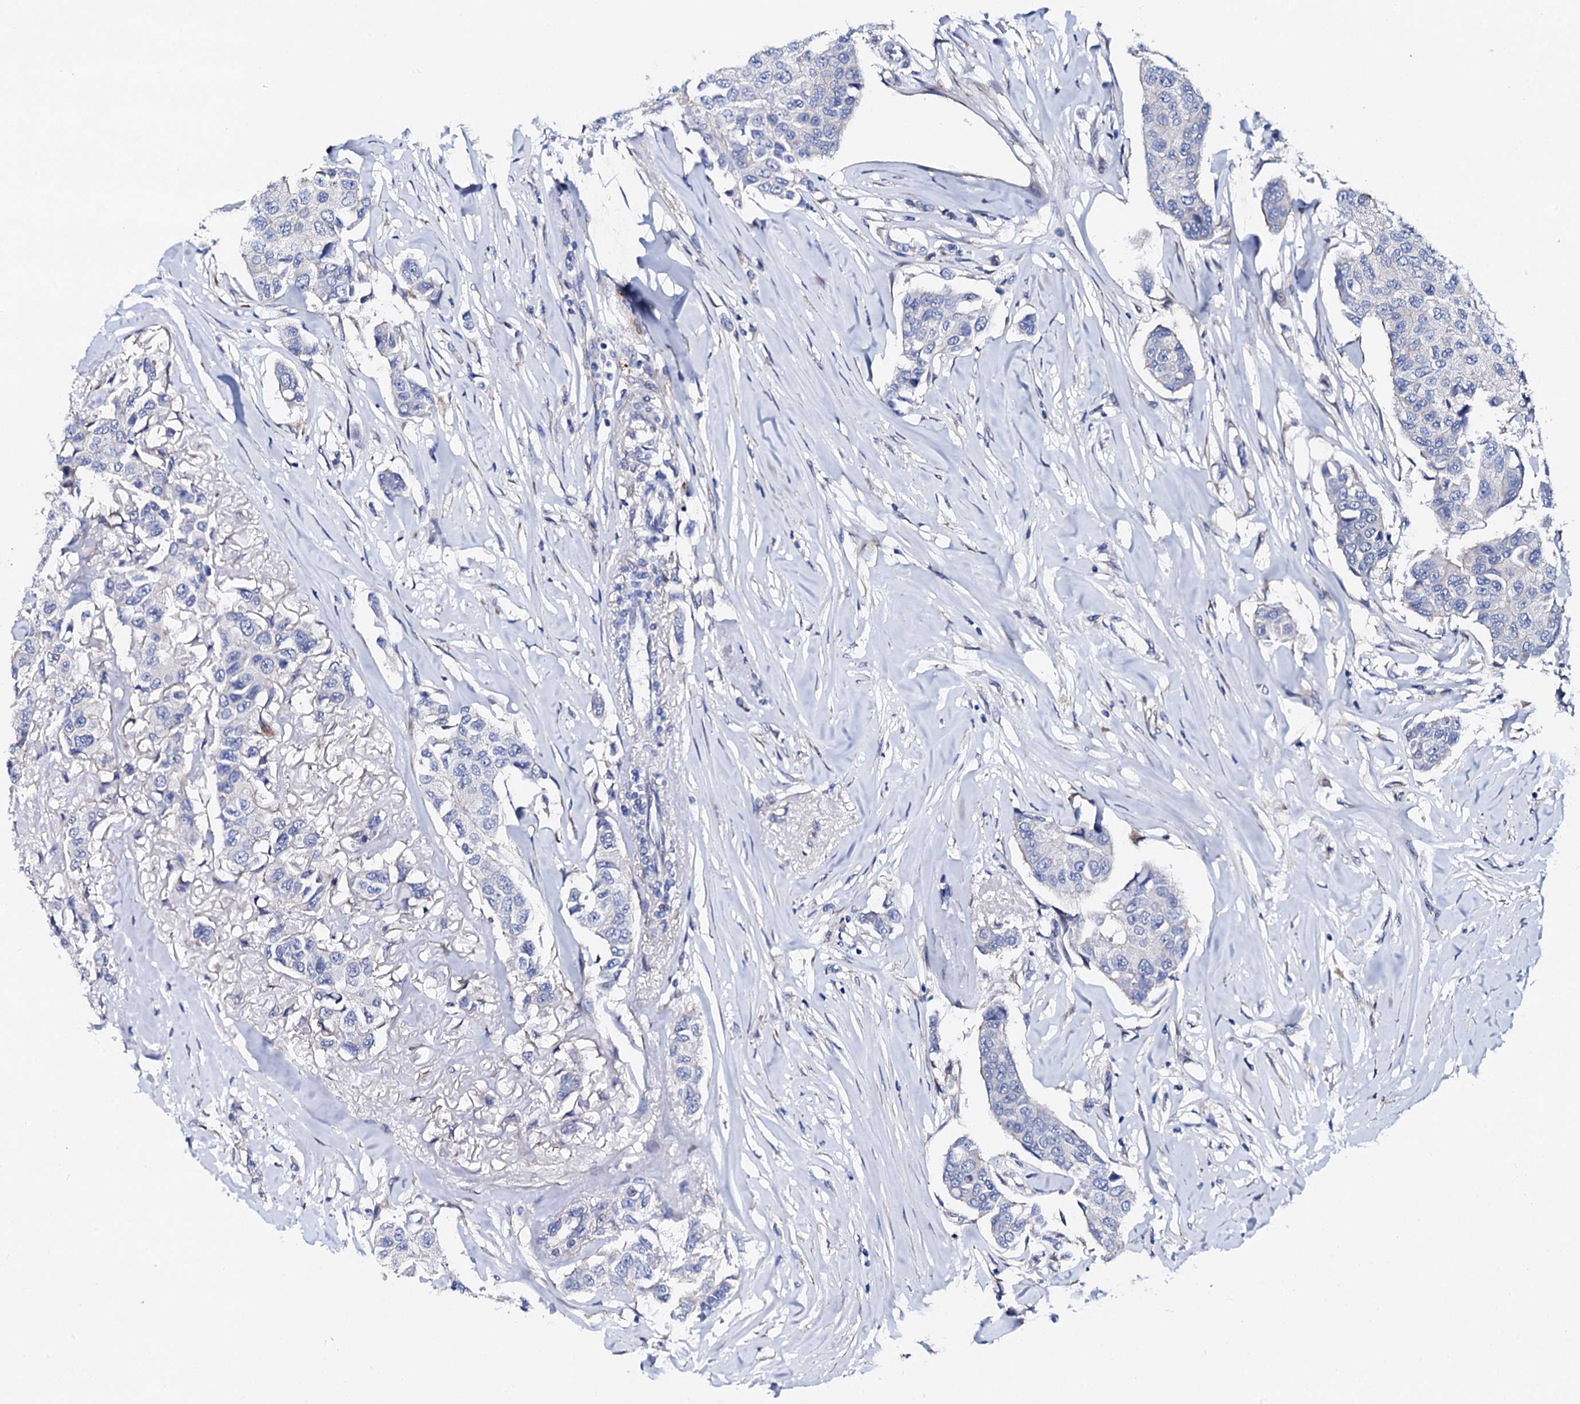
{"staining": {"intensity": "negative", "quantity": "none", "location": "none"}, "tissue": "breast cancer", "cell_type": "Tumor cells", "image_type": "cancer", "snomed": [{"axis": "morphology", "description": "Duct carcinoma"}, {"axis": "topography", "description": "Breast"}], "caption": "Tumor cells are negative for protein expression in human breast cancer (infiltrating ductal carcinoma). The staining is performed using DAB brown chromogen with nuclei counter-stained in using hematoxylin.", "gene": "TRDN", "patient": {"sex": "female", "age": 80}}